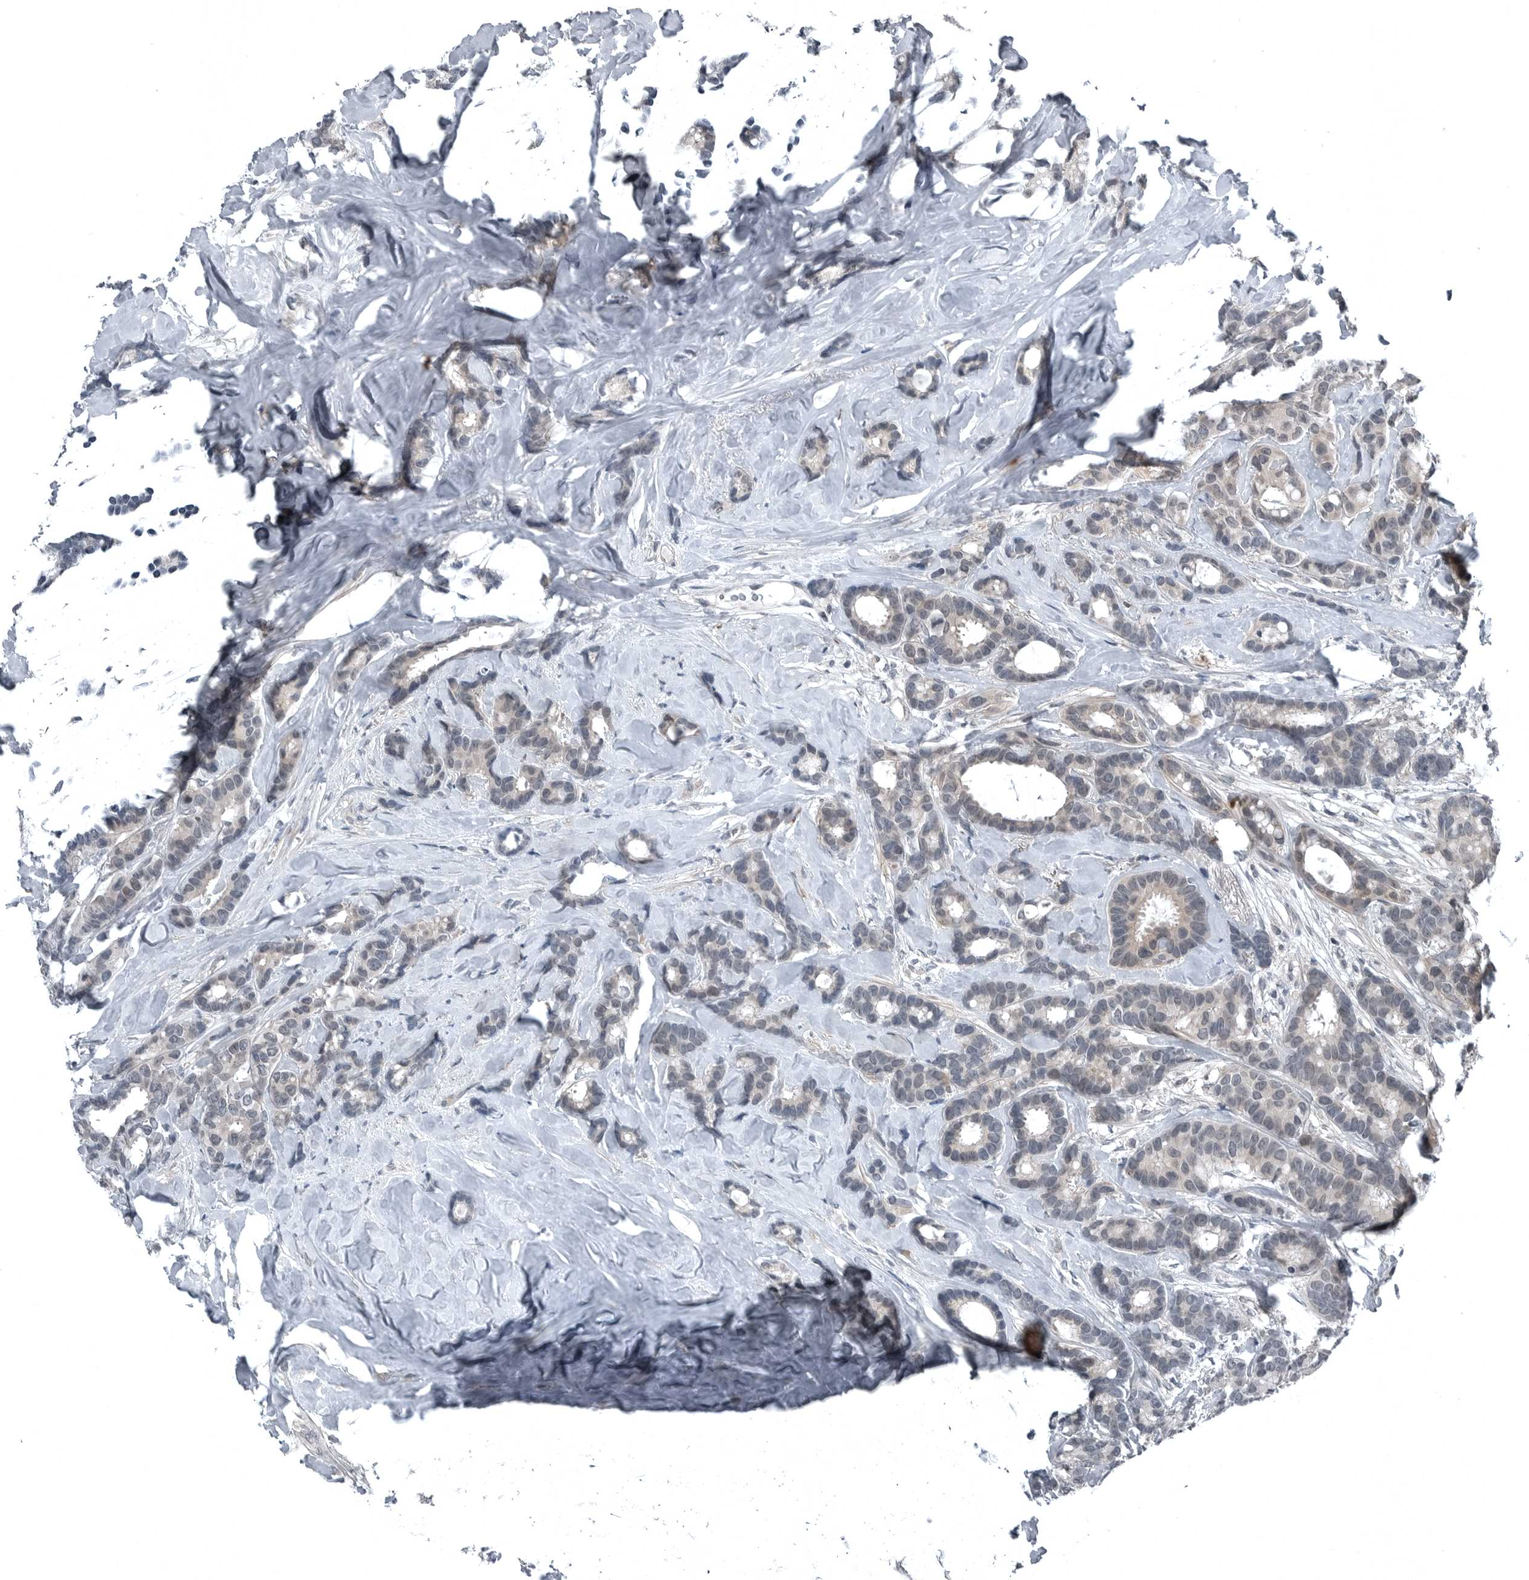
{"staining": {"intensity": "negative", "quantity": "none", "location": "none"}, "tissue": "breast cancer", "cell_type": "Tumor cells", "image_type": "cancer", "snomed": [{"axis": "morphology", "description": "Duct carcinoma"}, {"axis": "topography", "description": "Breast"}], "caption": "This micrograph is of breast cancer (invasive ductal carcinoma) stained with immunohistochemistry (IHC) to label a protein in brown with the nuclei are counter-stained blue. There is no staining in tumor cells.", "gene": "GAK", "patient": {"sex": "female", "age": 87}}